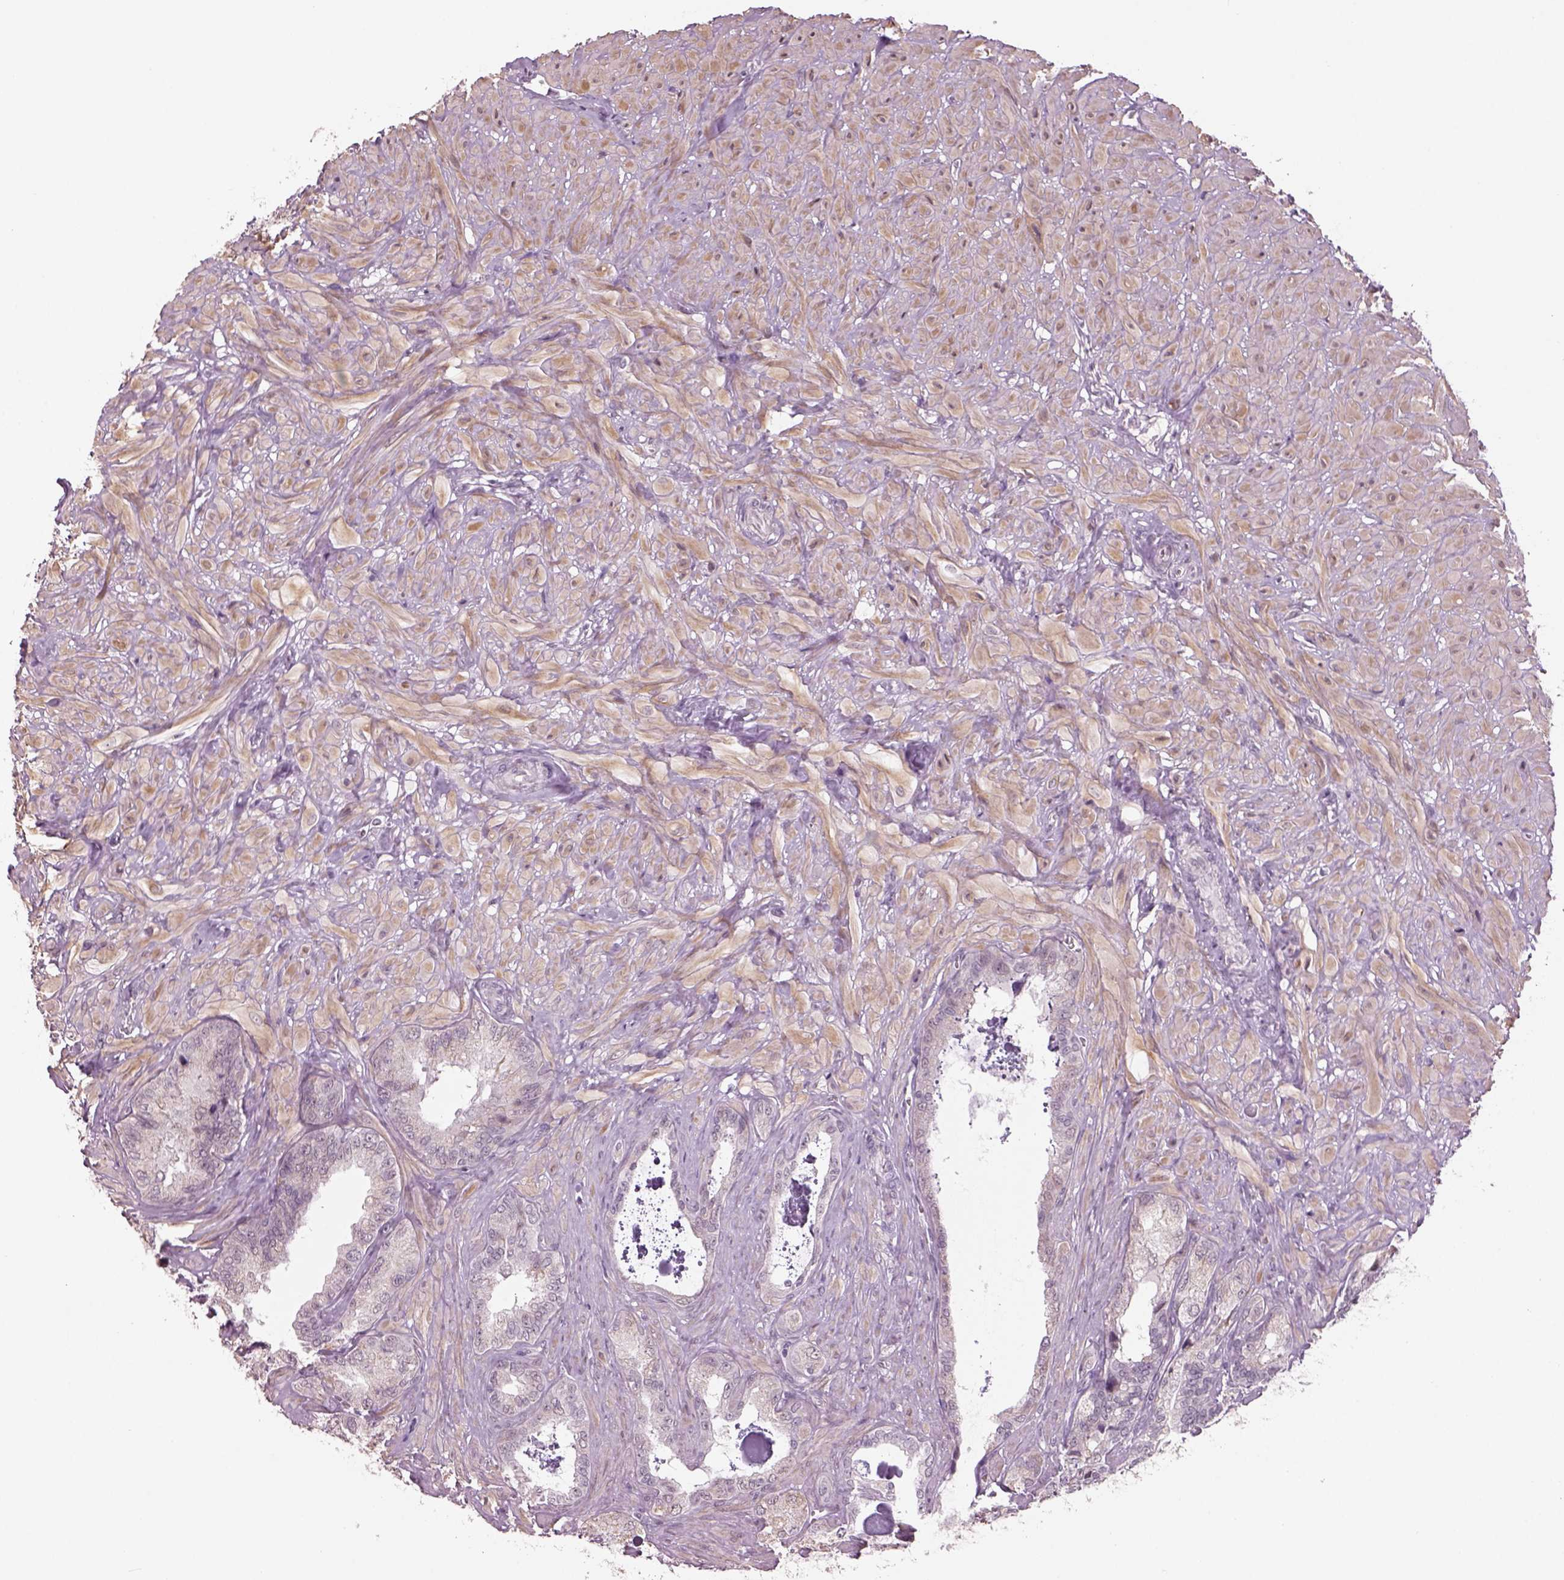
{"staining": {"intensity": "negative", "quantity": "none", "location": "none"}, "tissue": "seminal vesicle", "cell_type": "Glandular cells", "image_type": "normal", "snomed": [{"axis": "morphology", "description": "Normal tissue, NOS"}, {"axis": "topography", "description": "Seminal veicle"}], "caption": "This is a image of immunohistochemistry staining of normal seminal vesicle, which shows no positivity in glandular cells.", "gene": "NAT8B", "patient": {"sex": "male", "age": 72}}